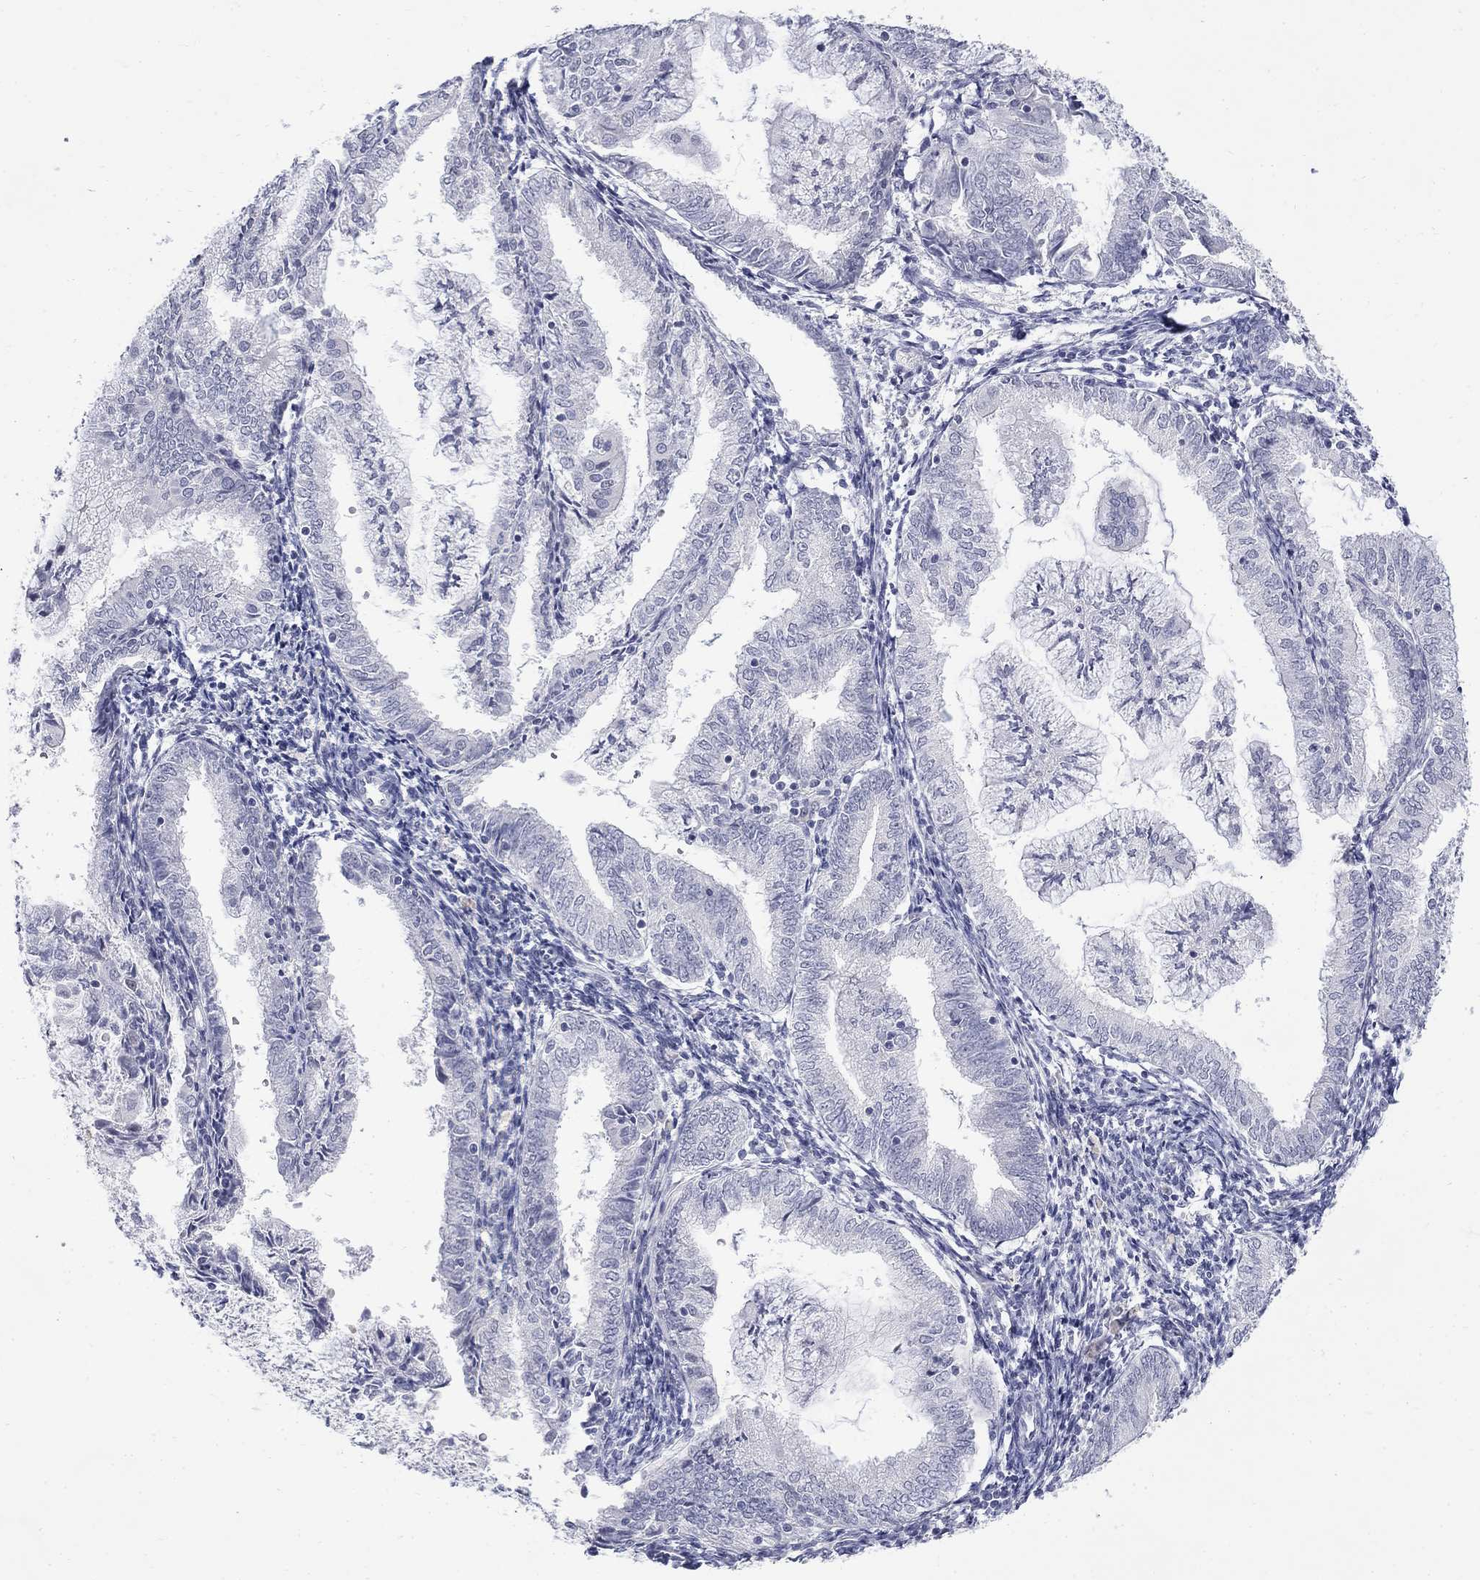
{"staining": {"intensity": "negative", "quantity": "none", "location": "none"}, "tissue": "endometrial cancer", "cell_type": "Tumor cells", "image_type": "cancer", "snomed": [{"axis": "morphology", "description": "Adenocarcinoma, NOS"}, {"axis": "topography", "description": "Endometrium"}], "caption": "High magnification brightfield microscopy of endometrial cancer (adenocarcinoma) stained with DAB (brown) and counterstained with hematoxylin (blue): tumor cells show no significant positivity.", "gene": "CTNND2", "patient": {"sex": "female", "age": 56}}